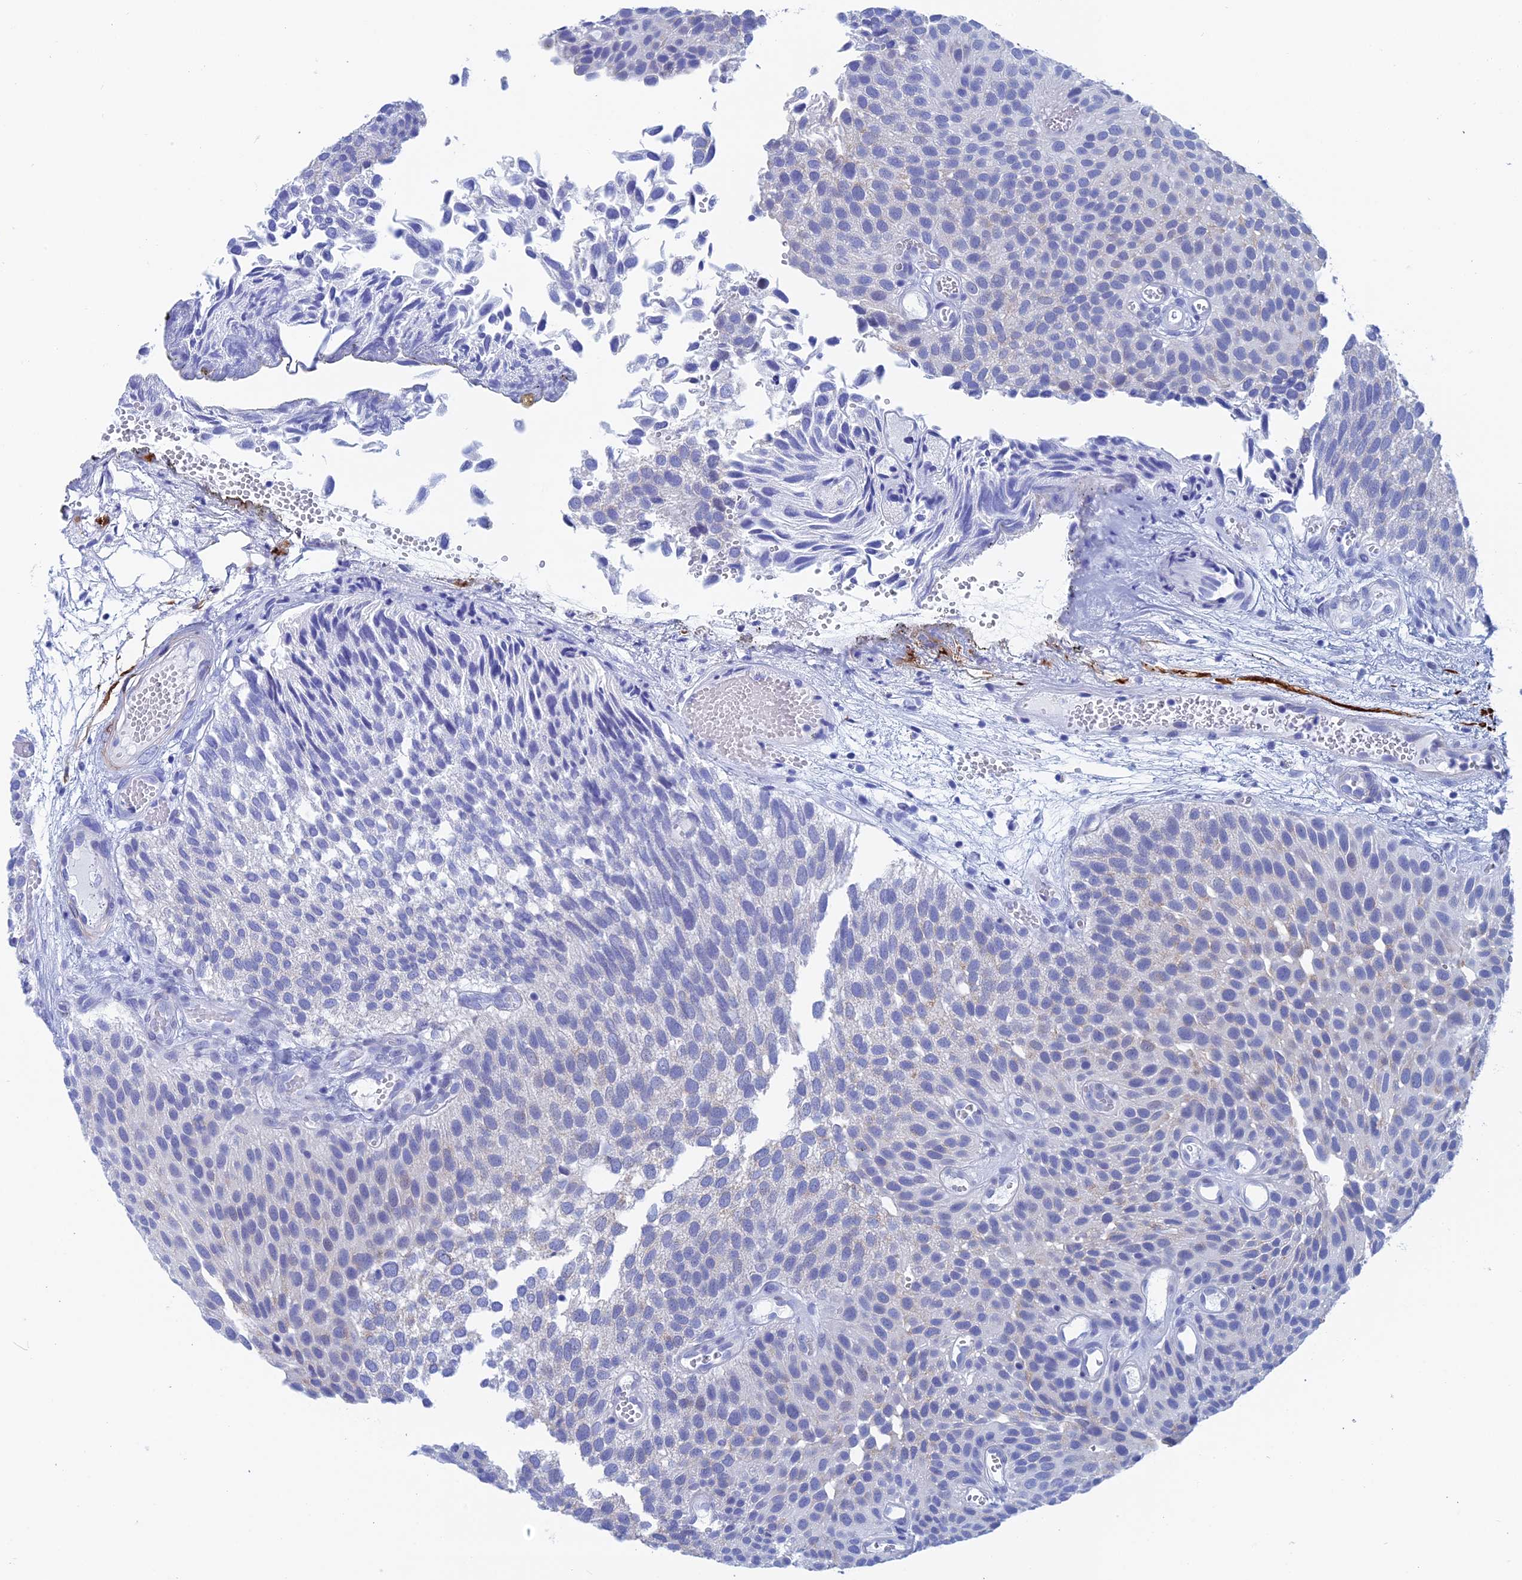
{"staining": {"intensity": "negative", "quantity": "none", "location": "none"}, "tissue": "urothelial cancer", "cell_type": "Tumor cells", "image_type": "cancer", "snomed": [{"axis": "morphology", "description": "Urothelial carcinoma, Low grade"}, {"axis": "topography", "description": "Urinary bladder"}], "caption": "A histopathology image of human urothelial cancer is negative for staining in tumor cells.", "gene": "WDR83", "patient": {"sex": "male", "age": 89}}